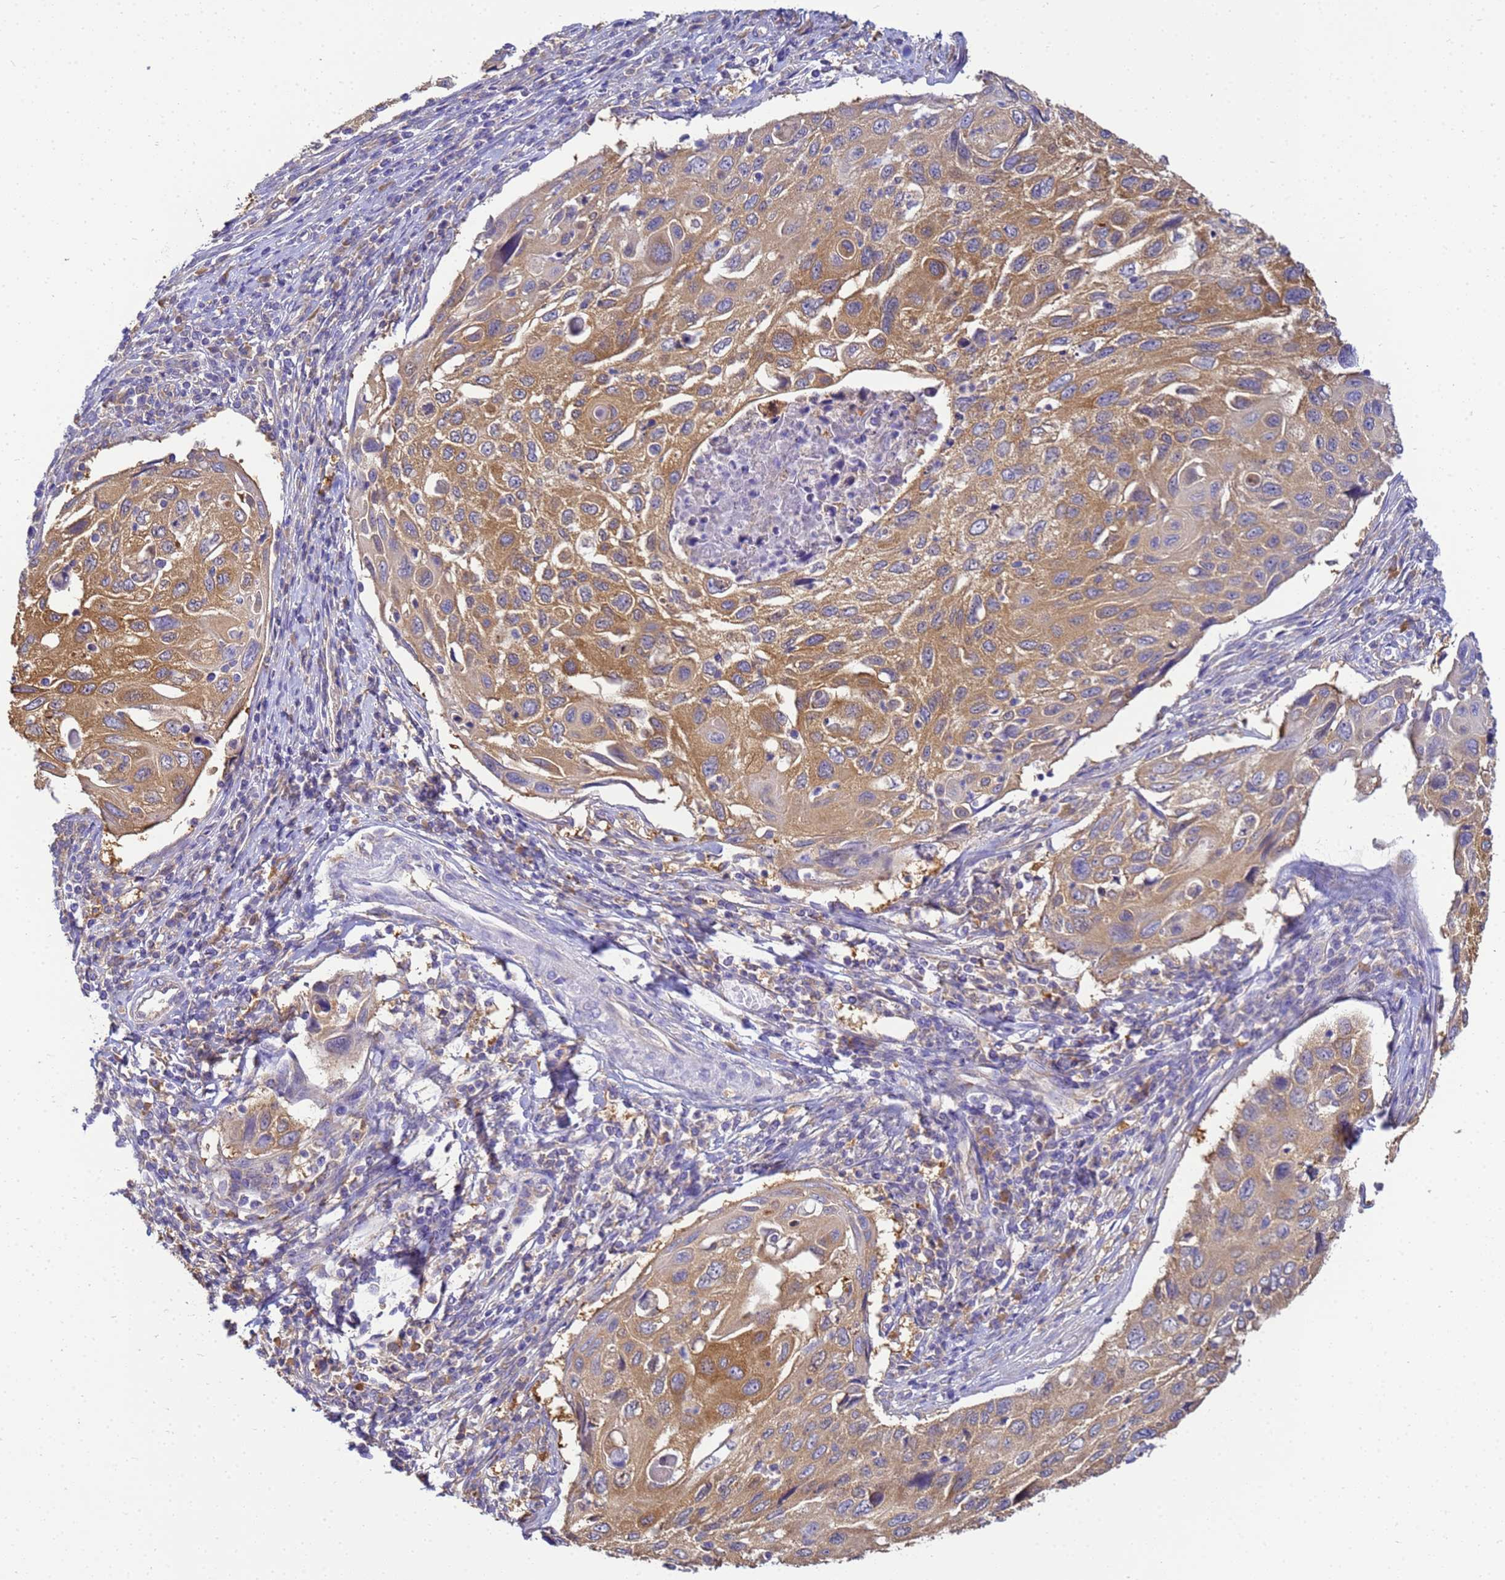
{"staining": {"intensity": "moderate", "quantity": ">75%", "location": "cytoplasmic/membranous"}, "tissue": "cervical cancer", "cell_type": "Tumor cells", "image_type": "cancer", "snomed": [{"axis": "morphology", "description": "Squamous cell carcinoma, NOS"}, {"axis": "topography", "description": "Cervix"}], "caption": "This is a histology image of IHC staining of cervical cancer (squamous cell carcinoma), which shows moderate positivity in the cytoplasmic/membranous of tumor cells.", "gene": "NARS1", "patient": {"sex": "female", "age": 70}}